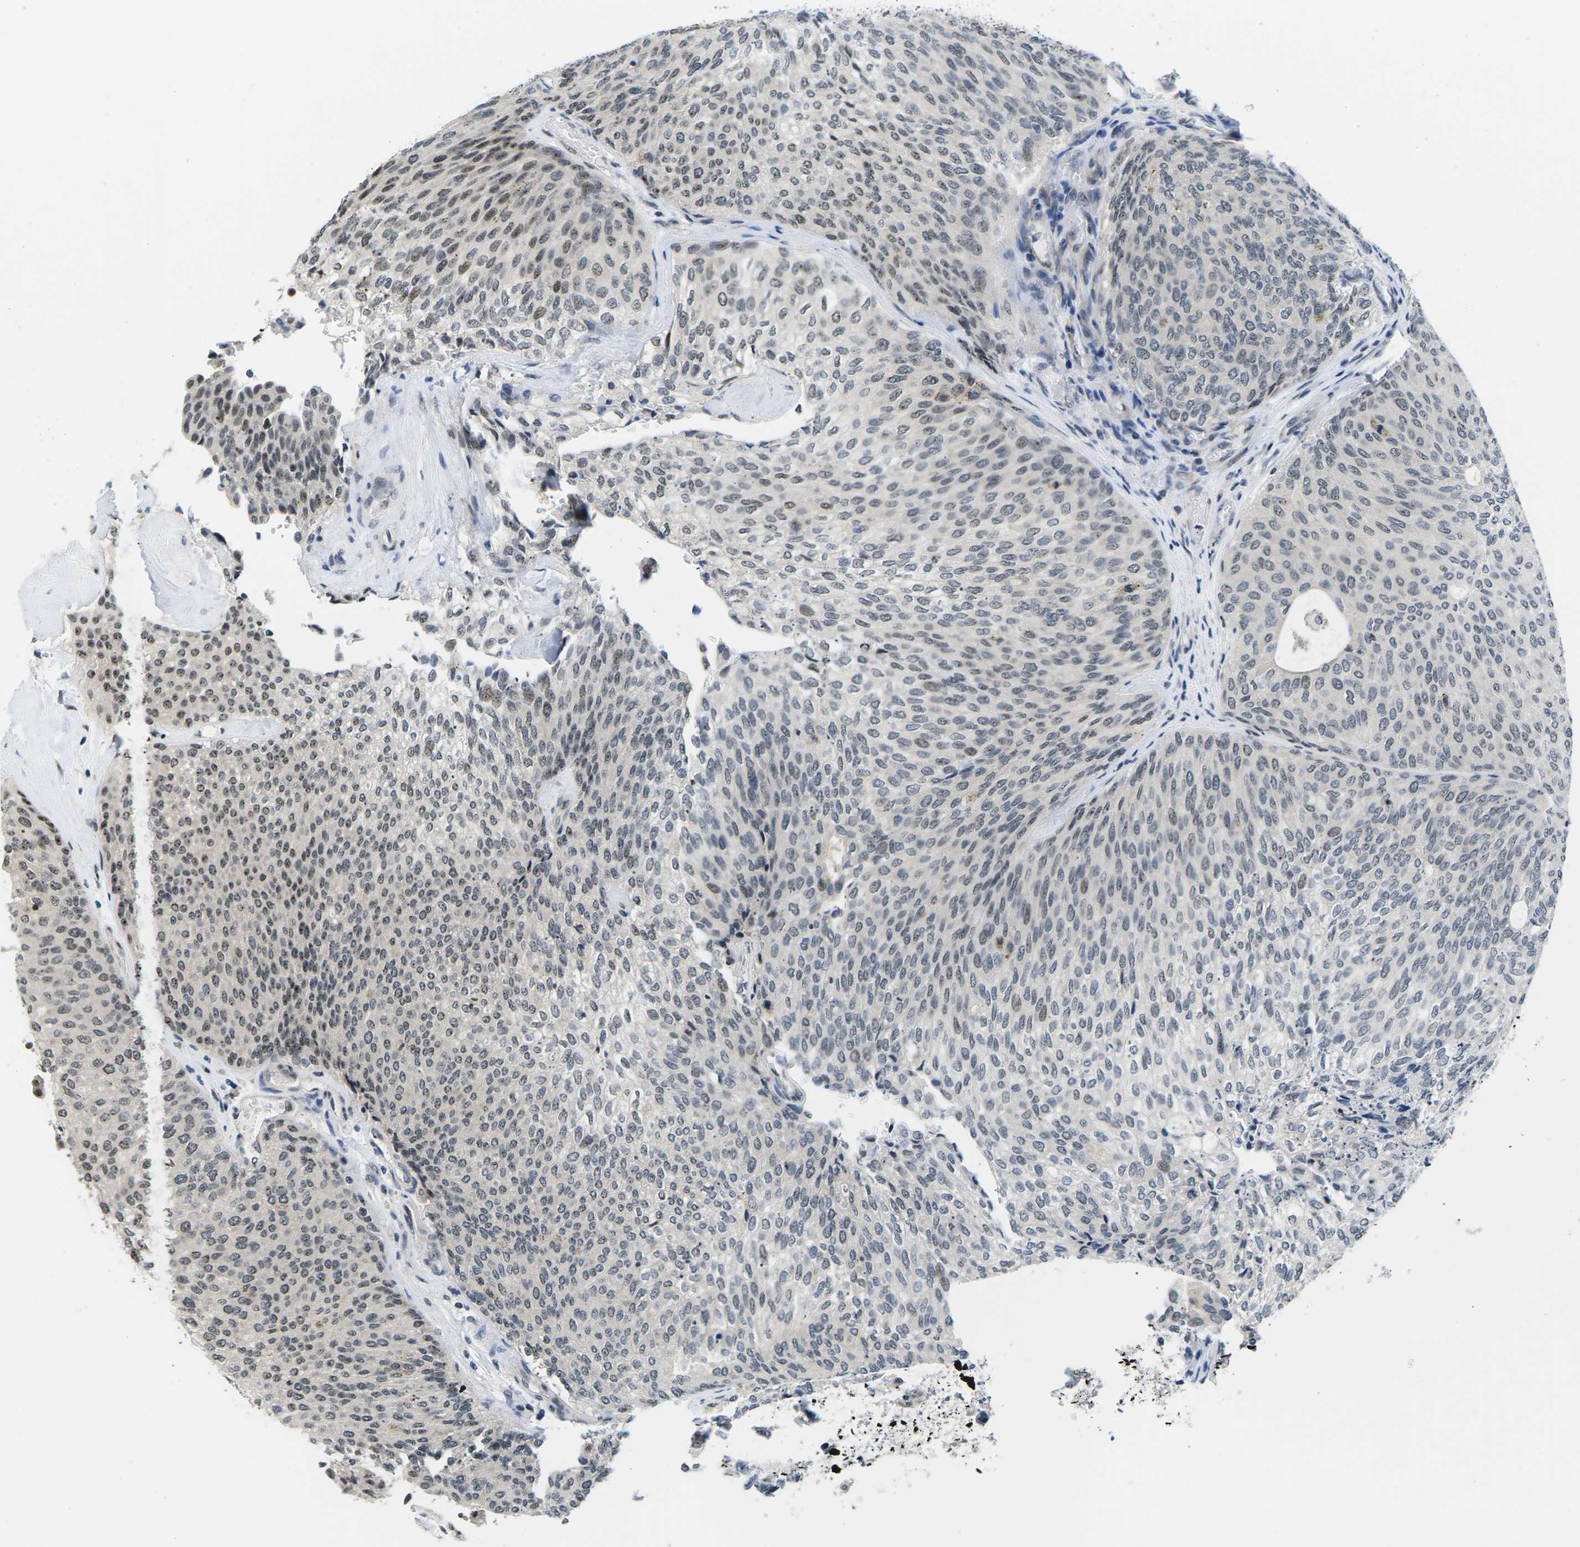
{"staining": {"intensity": "weak", "quantity": "<25%", "location": "nuclear"}, "tissue": "urothelial cancer", "cell_type": "Tumor cells", "image_type": "cancer", "snomed": [{"axis": "morphology", "description": "Urothelial carcinoma, Low grade"}, {"axis": "topography", "description": "Urinary bladder"}], "caption": "Tumor cells are negative for brown protein staining in low-grade urothelial carcinoma.", "gene": "NSRP1", "patient": {"sex": "female", "age": 79}}